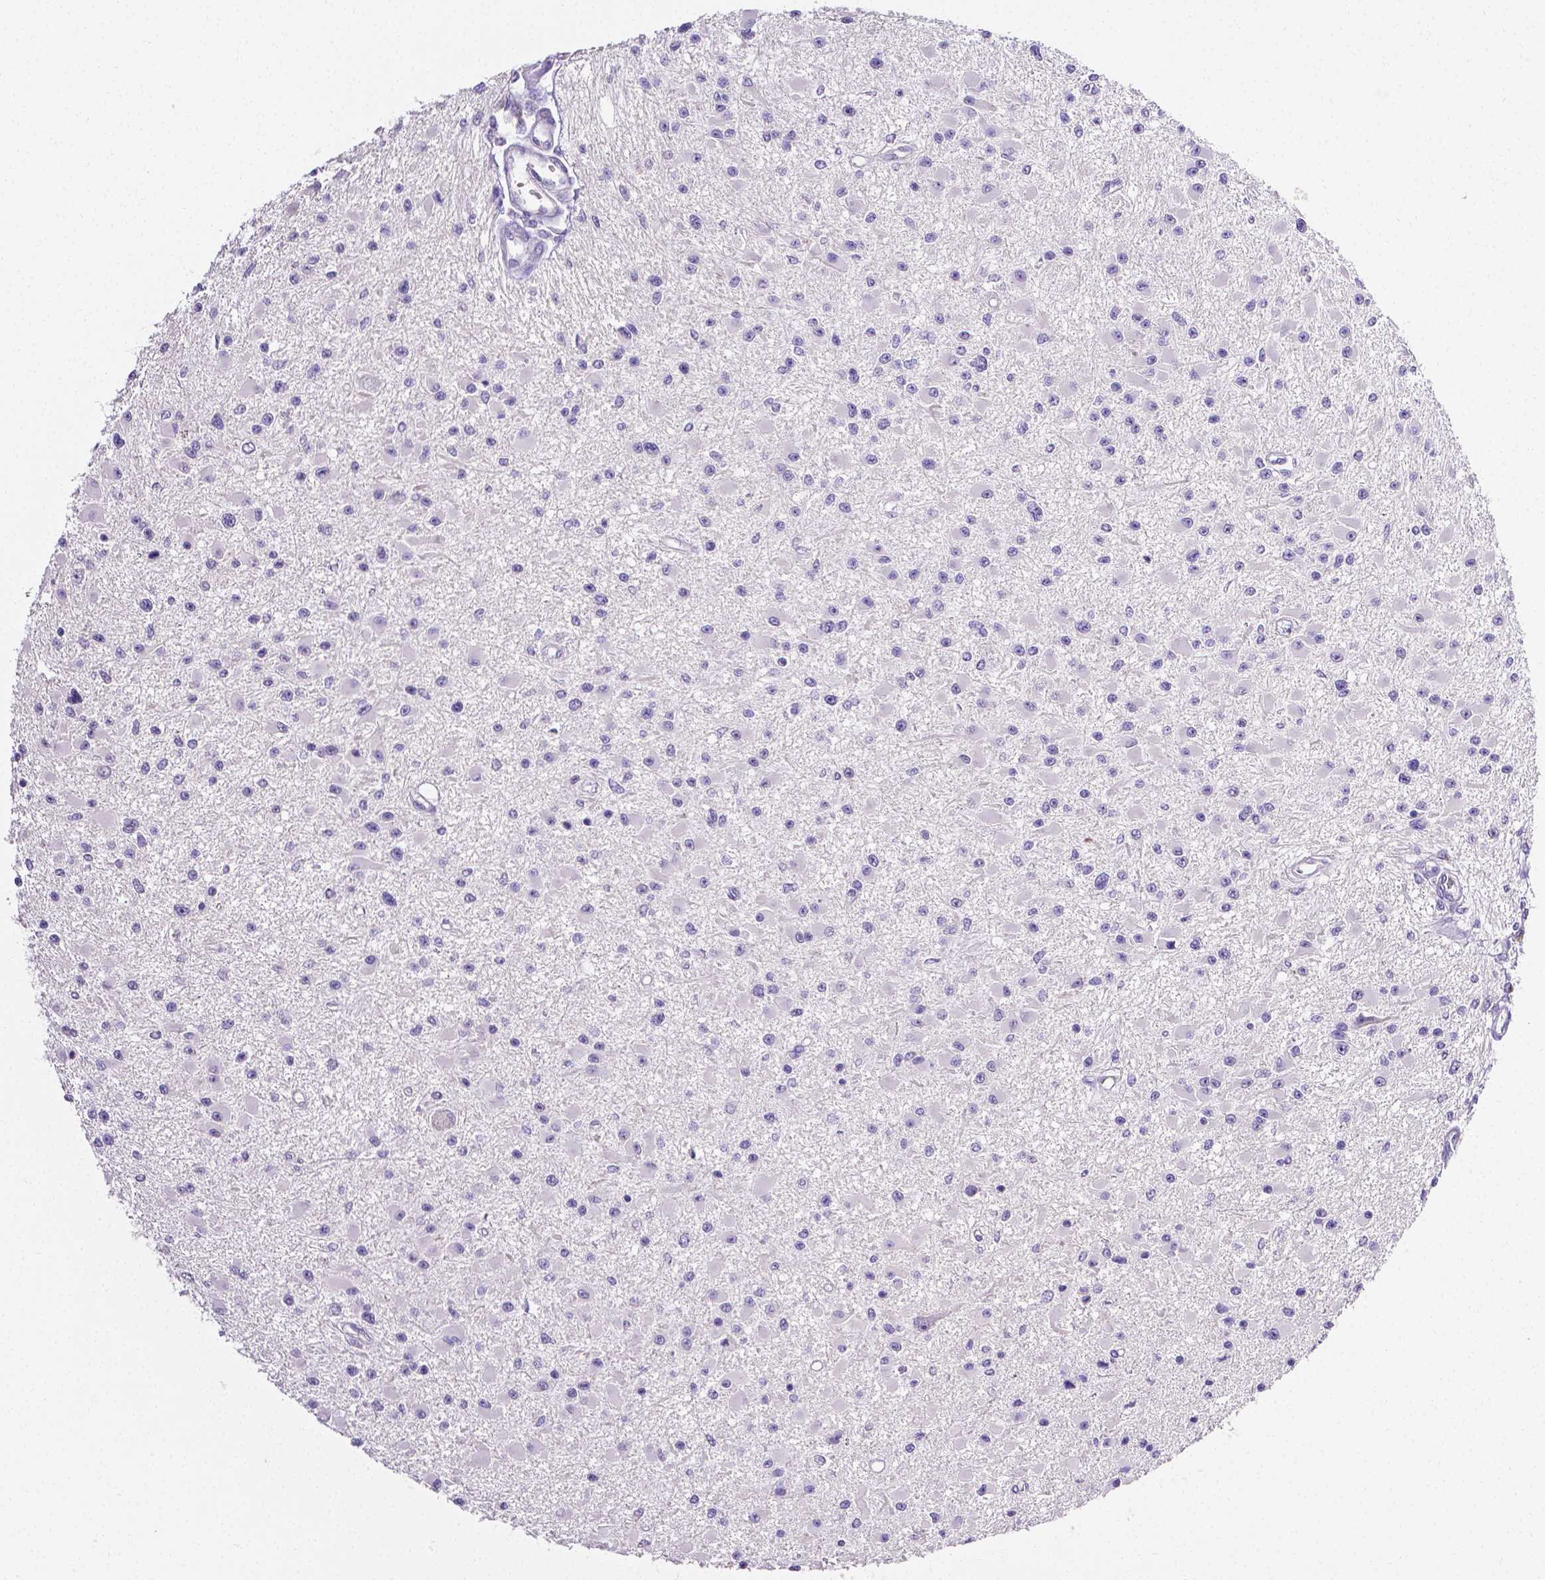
{"staining": {"intensity": "negative", "quantity": "none", "location": "none"}, "tissue": "glioma", "cell_type": "Tumor cells", "image_type": "cancer", "snomed": [{"axis": "morphology", "description": "Glioma, malignant, High grade"}, {"axis": "topography", "description": "Brain"}], "caption": "An IHC histopathology image of glioma is shown. There is no staining in tumor cells of glioma.", "gene": "MMP9", "patient": {"sex": "male", "age": 54}}